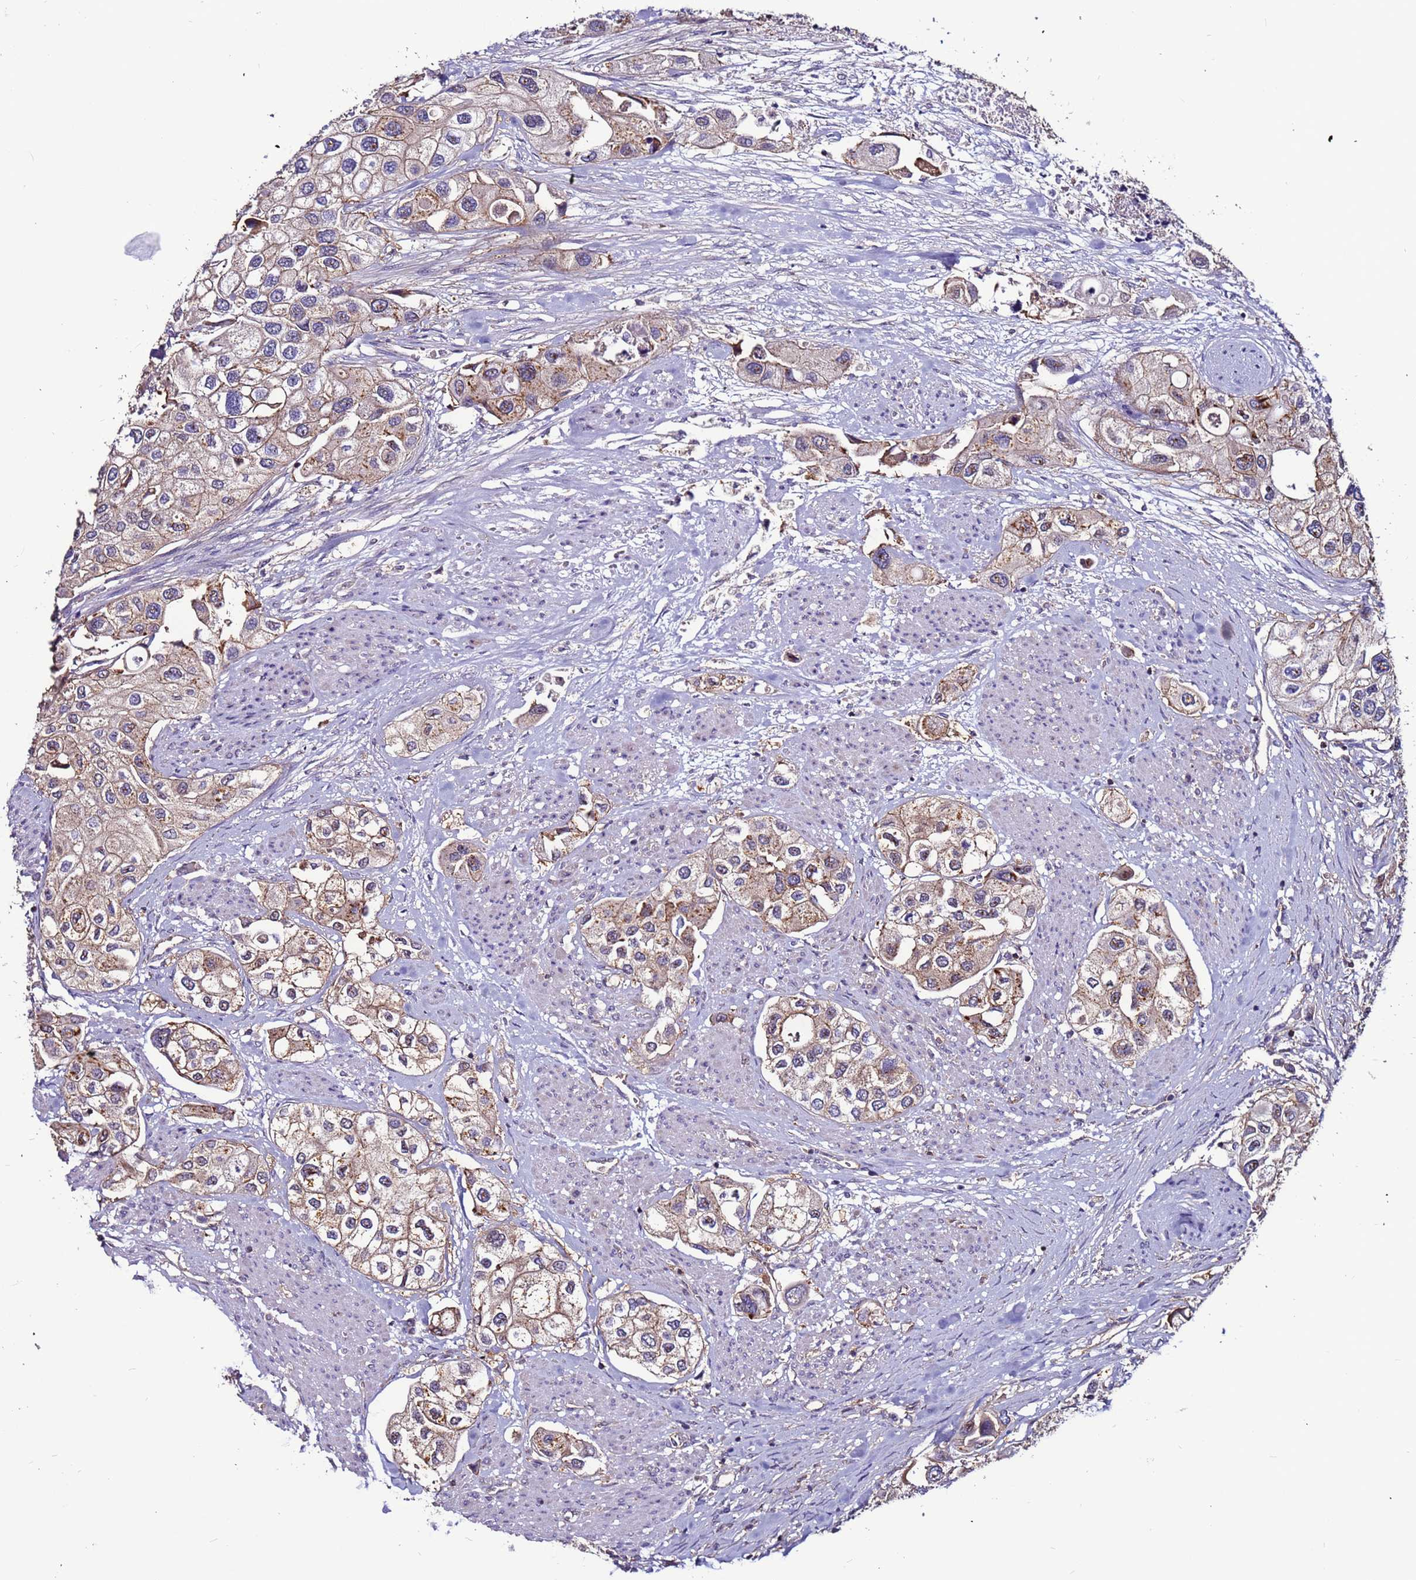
{"staining": {"intensity": "moderate", "quantity": "25%-75%", "location": "cytoplasmic/membranous"}, "tissue": "urothelial cancer", "cell_type": "Tumor cells", "image_type": "cancer", "snomed": [{"axis": "morphology", "description": "Urothelial carcinoma, High grade"}, {"axis": "topography", "description": "Urinary bladder"}], "caption": "Protein expression analysis of urothelial cancer displays moderate cytoplasmic/membranous expression in approximately 25%-75% of tumor cells.", "gene": "NRN1L", "patient": {"sex": "male", "age": 64}}